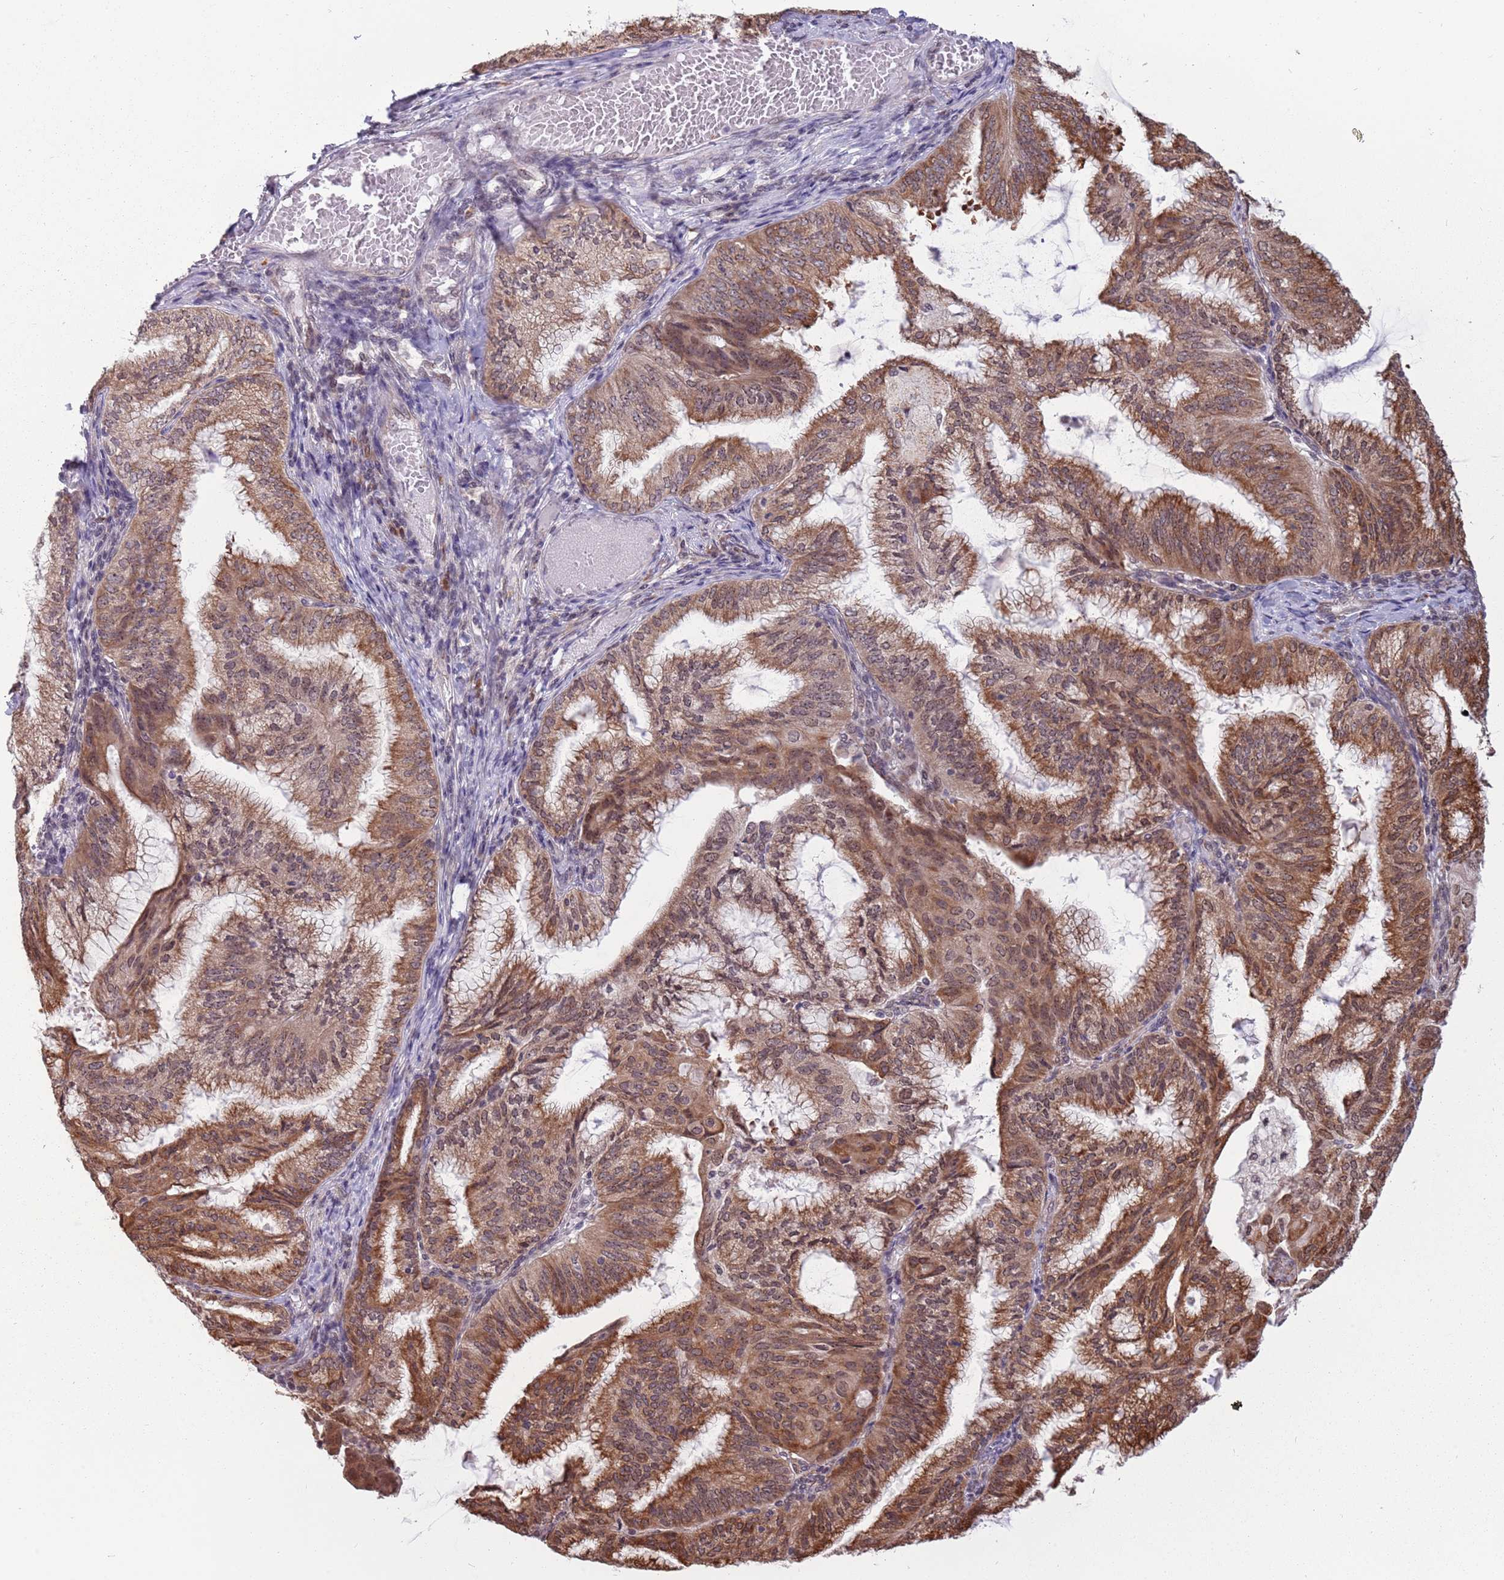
{"staining": {"intensity": "moderate", "quantity": ">75%", "location": "cytoplasmic/membranous,nuclear"}, "tissue": "endometrial cancer", "cell_type": "Tumor cells", "image_type": "cancer", "snomed": [{"axis": "morphology", "description": "Adenocarcinoma, NOS"}, {"axis": "topography", "description": "Endometrium"}], "caption": "Protein staining reveals moderate cytoplasmic/membranous and nuclear positivity in approximately >75% of tumor cells in endometrial cancer (adenocarcinoma). (DAB IHC with brightfield microscopy, high magnification).", "gene": "BARD1", "patient": {"sex": "female", "age": 49}}